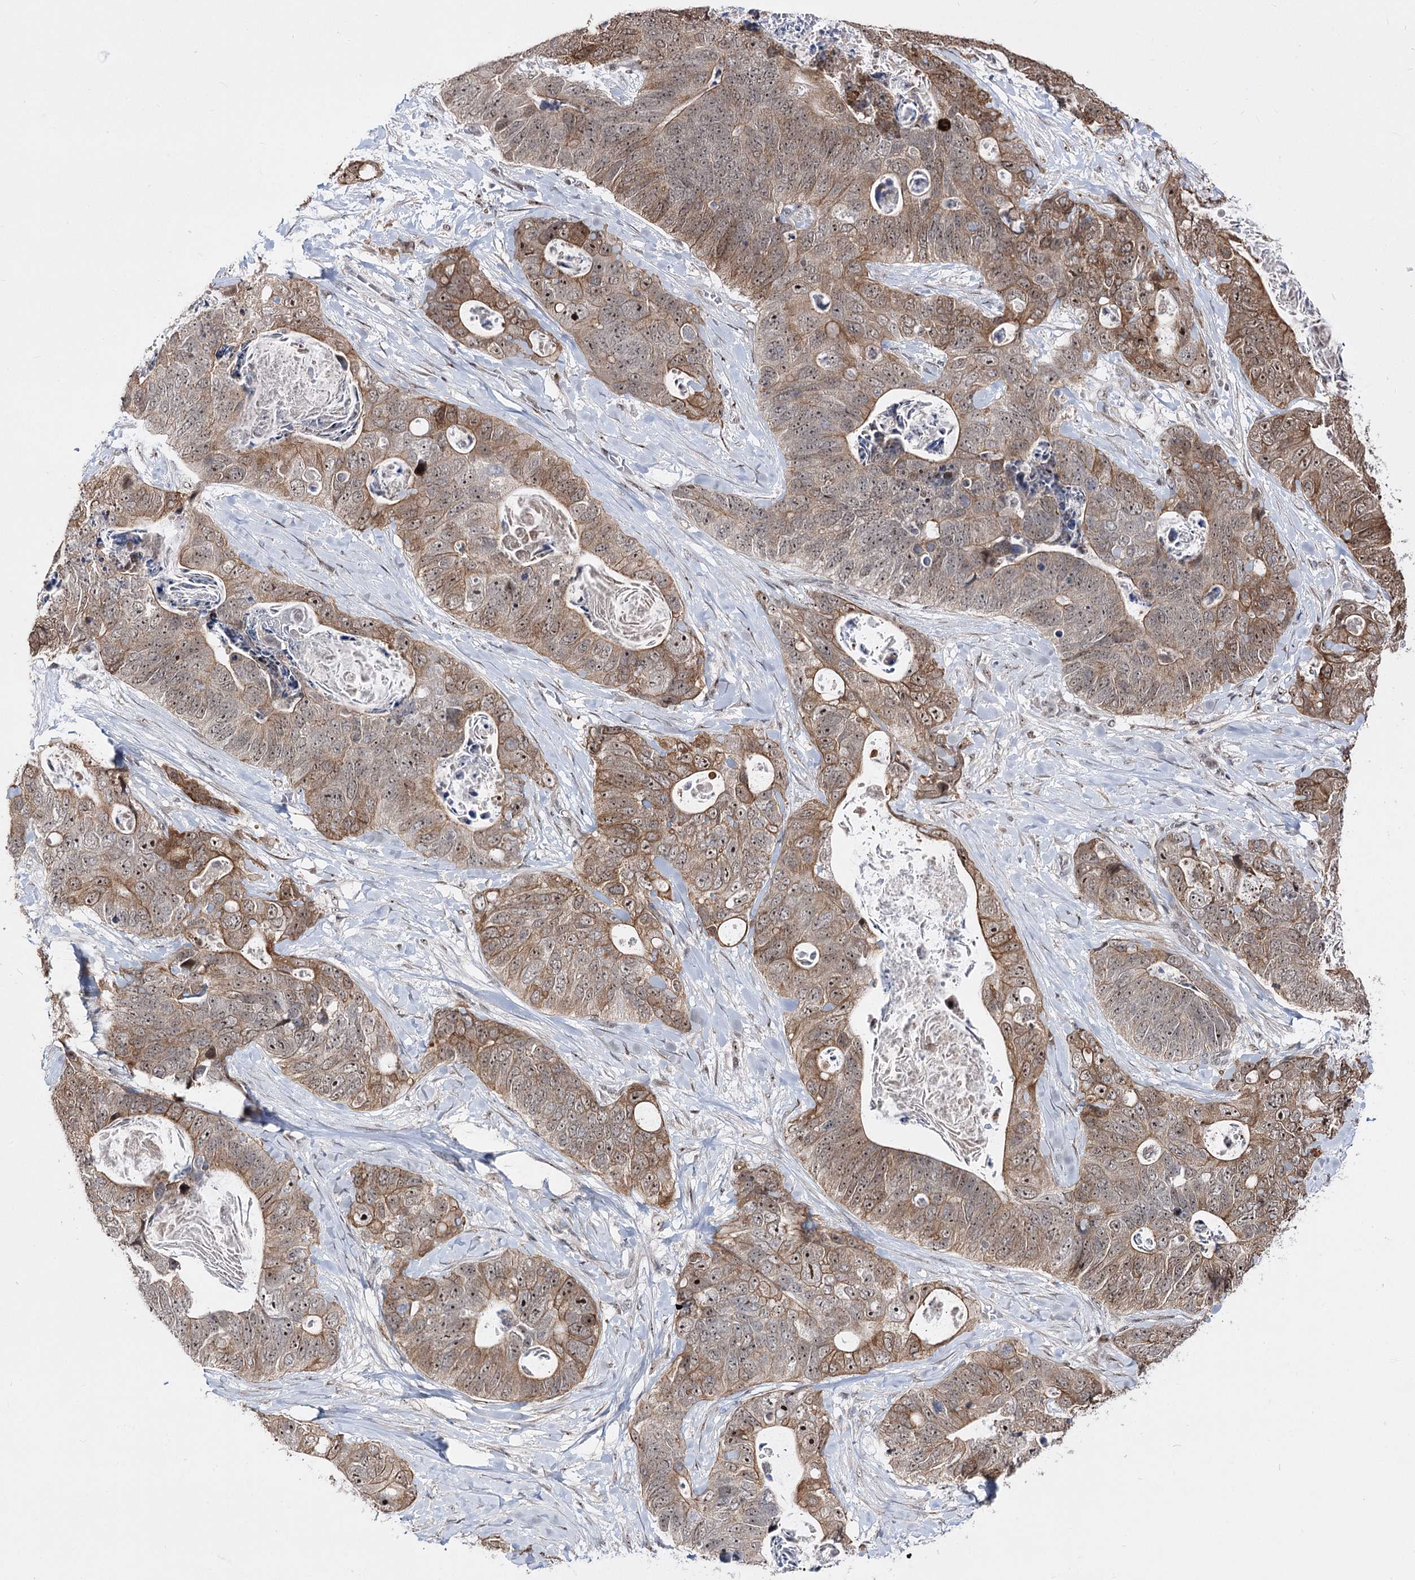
{"staining": {"intensity": "moderate", "quantity": ">75%", "location": "cytoplasmic/membranous,nuclear"}, "tissue": "stomach cancer", "cell_type": "Tumor cells", "image_type": "cancer", "snomed": [{"axis": "morphology", "description": "Adenocarcinoma, NOS"}, {"axis": "topography", "description": "Stomach"}], "caption": "Protein analysis of stomach adenocarcinoma tissue exhibits moderate cytoplasmic/membranous and nuclear positivity in about >75% of tumor cells.", "gene": "STOX1", "patient": {"sex": "female", "age": 89}}